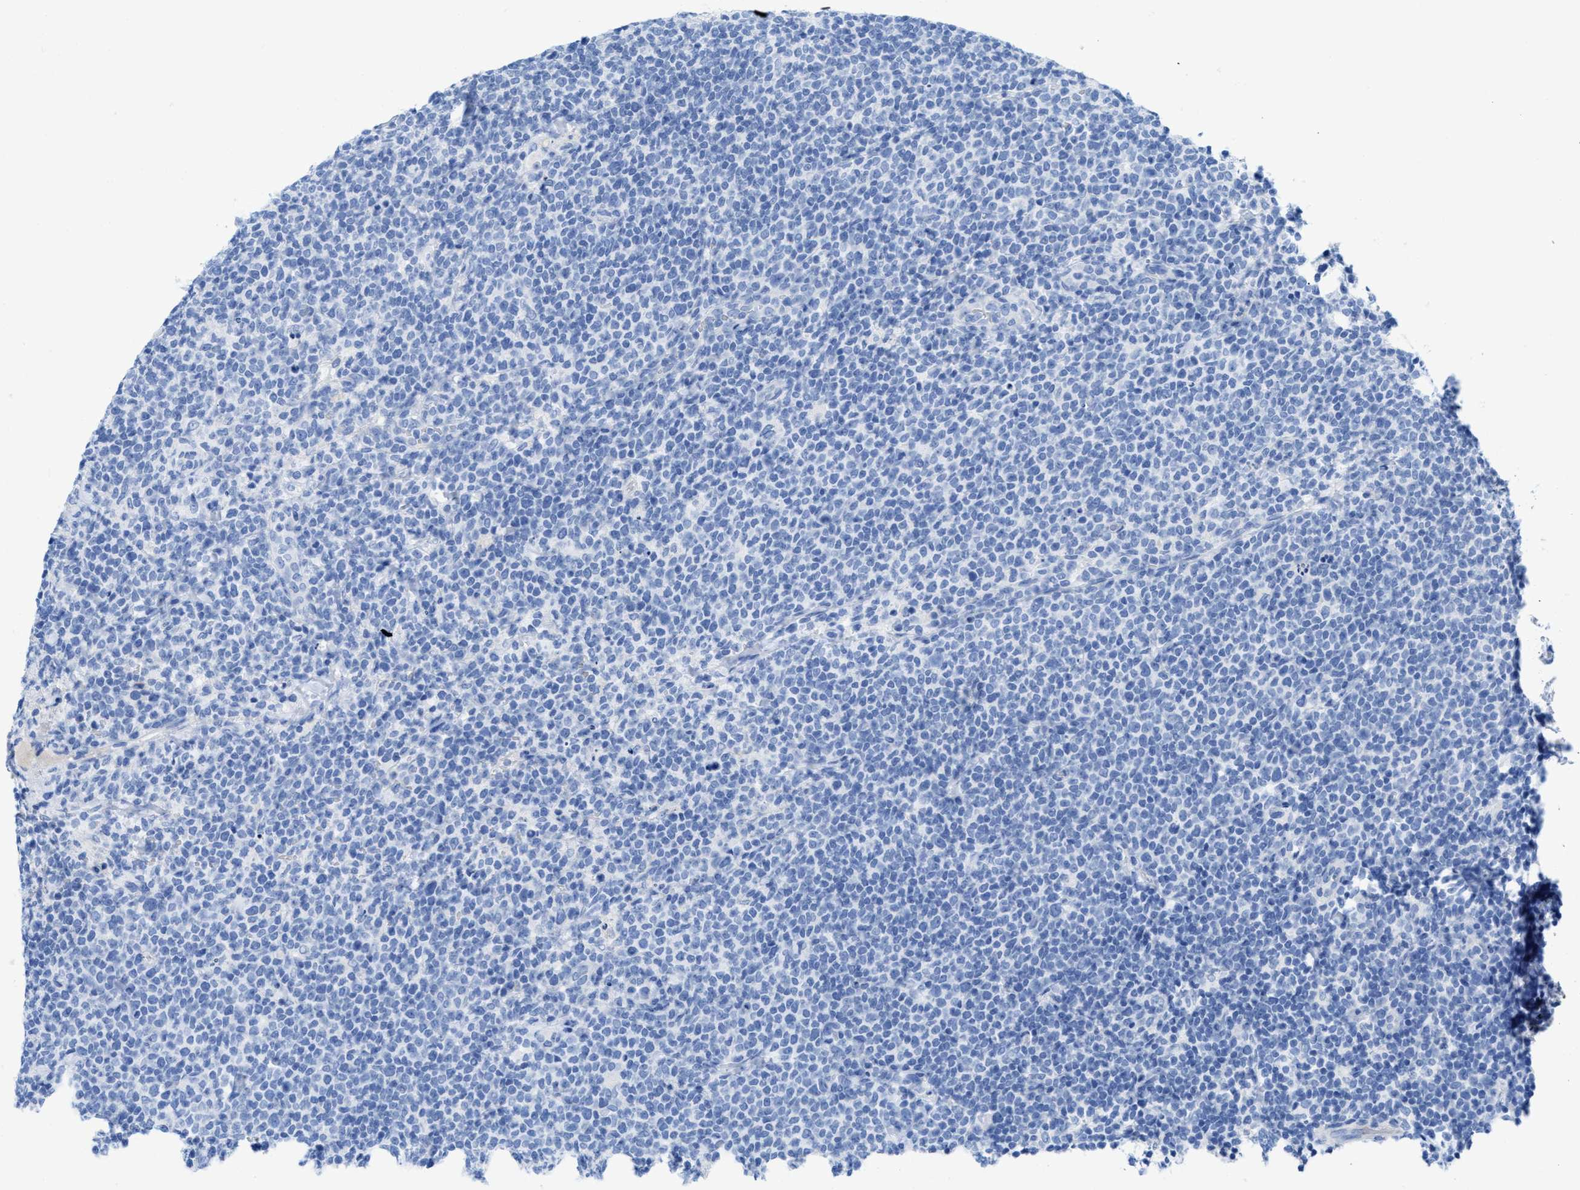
{"staining": {"intensity": "negative", "quantity": "none", "location": "none"}, "tissue": "lymphoma", "cell_type": "Tumor cells", "image_type": "cancer", "snomed": [{"axis": "morphology", "description": "Malignant lymphoma, non-Hodgkin's type, High grade"}, {"axis": "topography", "description": "Lymph node"}], "caption": "Tumor cells are negative for brown protein staining in malignant lymphoma, non-Hodgkin's type (high-grade).", "gene": "ANKFN1", "patient": {"sex": "male", "age": 61}}